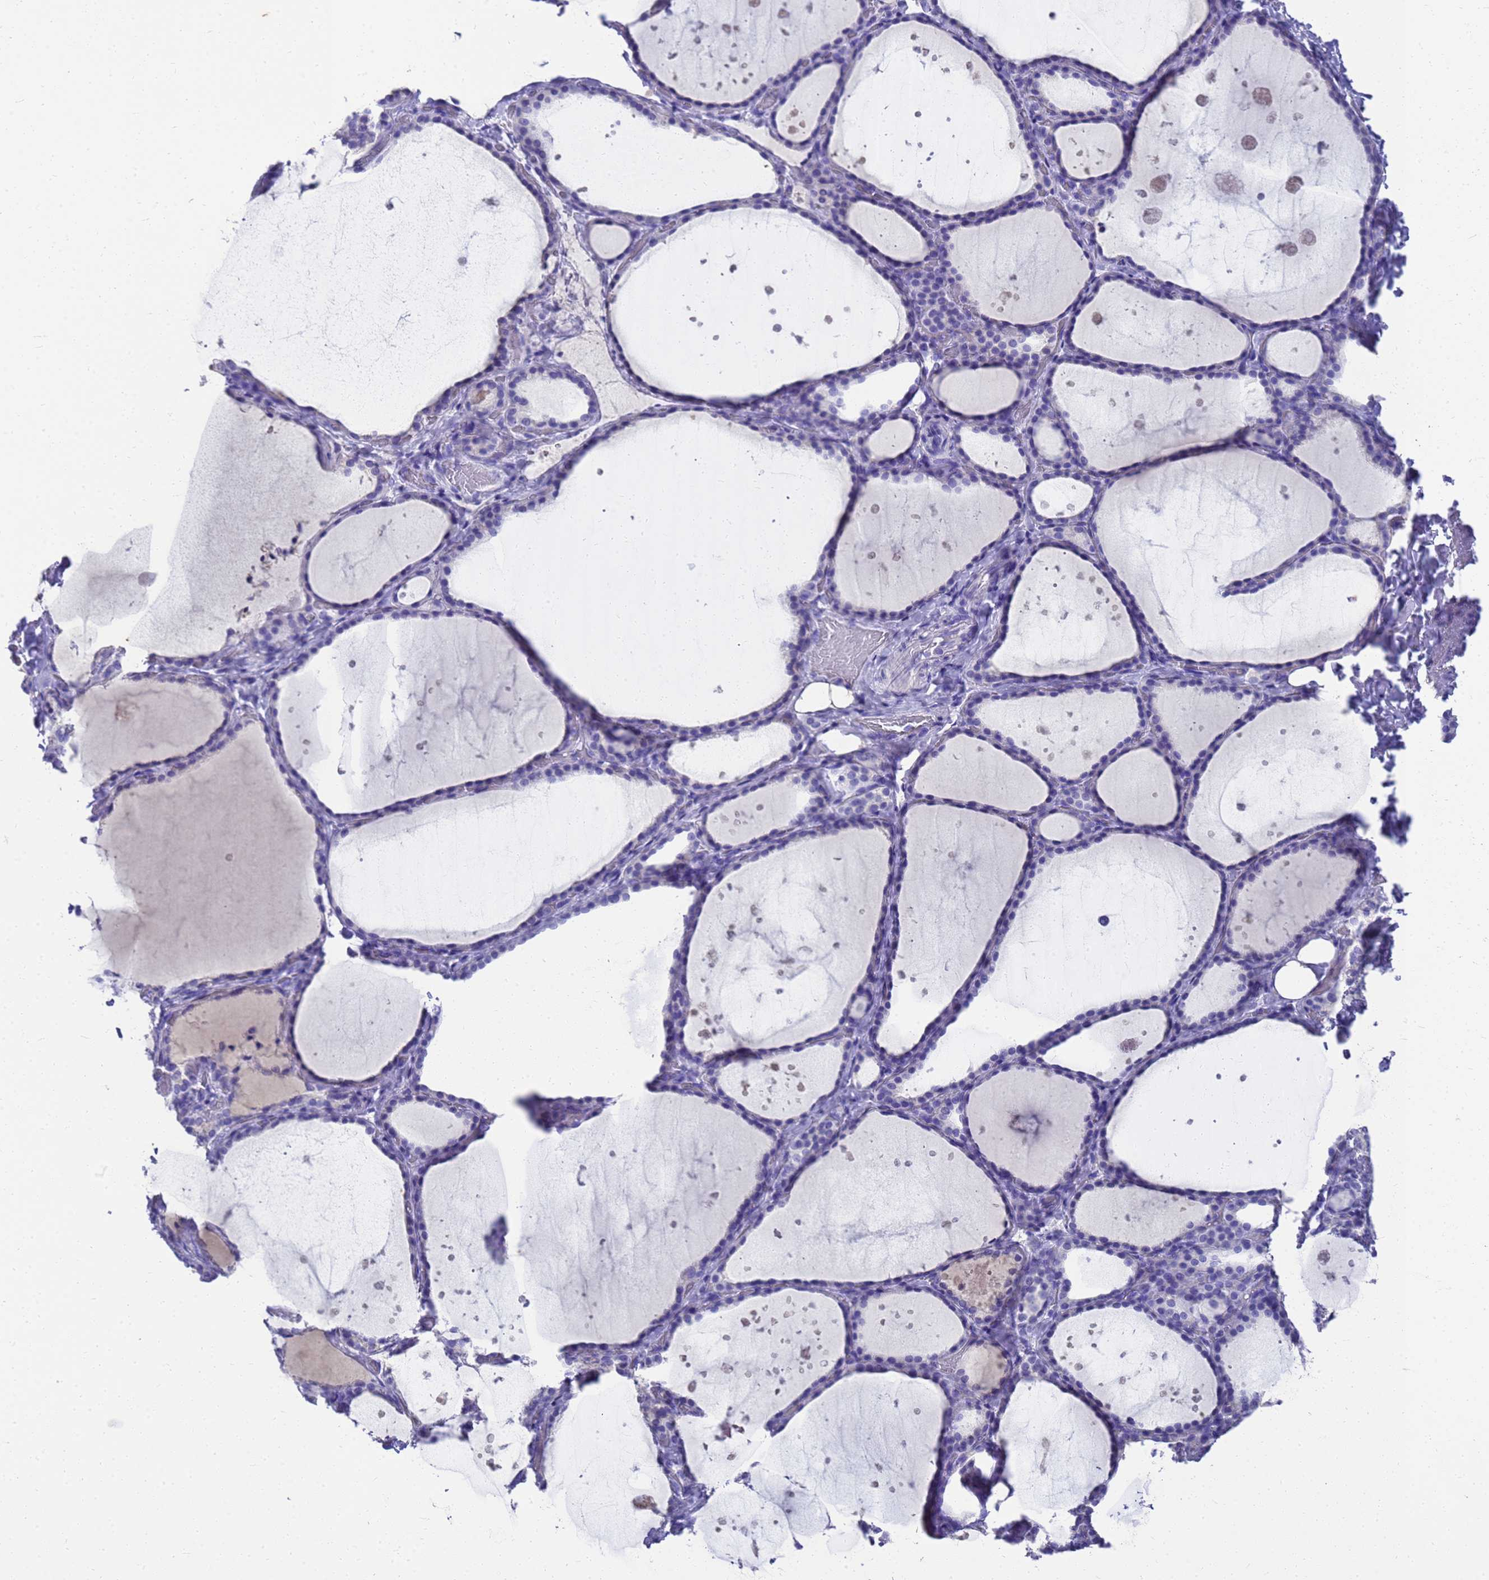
{"staining": {"intensity": "negative", "quantity": "none", "location": "none"}, "tissue": "thyroid gland", "cell_type": "Glandular cells", "image_type": "normal", "snomed": [{"axis": "morphology", "description": "Normal tissue, NOS"}, {"axis": "topography", "description": "Thyroid gland"}], "caption": "This is a micrograph of immunohistochemistry (IHC) staining of benign thyroid gland, which shows no positivity in glandular cells.", "gene": "MS4A13", "patient": {"sex": "female", "age": 44}}